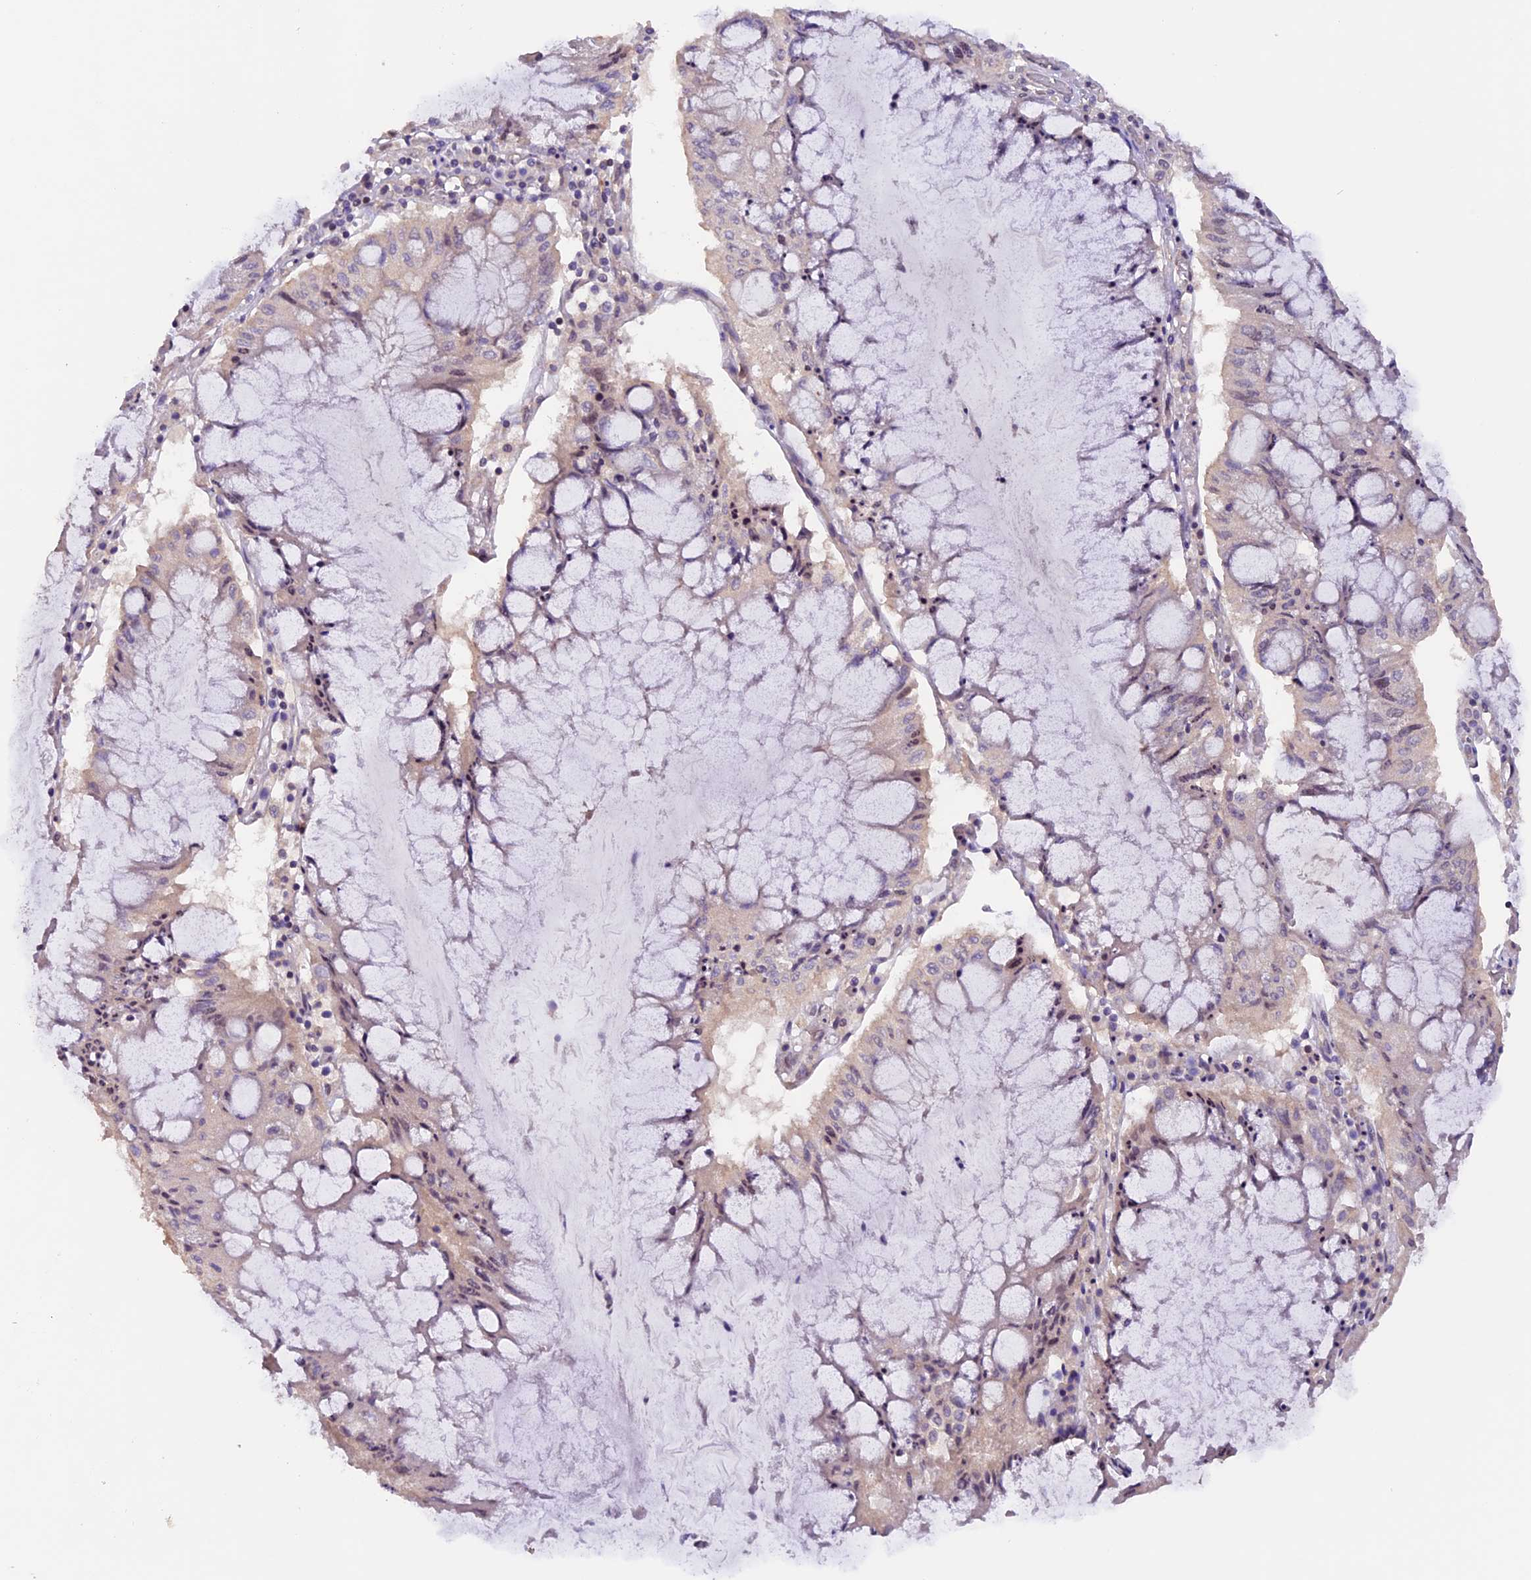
{"staining": {"intensity": "negative", "quantity": "none", "location": "none"}, "tissue": "pancreatic cancer", "cell_type": "Tumor cells", "image_type": "cancer", "snomed": [{"axis": "morphology", "description": "Adenocarcinoma, NOS"}, {"axis": "topography", "description": "Pancreas"}], "caption": "A histopathology image of pancreatic adenocarcinoma stained for a protein exhibits no brown staining in tumor cells. The staining is performed using DAB brown chromogen with nuclei counter-stained in using hematoxylin.", "gene": "GNB5", "patient": {"sex": "female", "age": 50}}